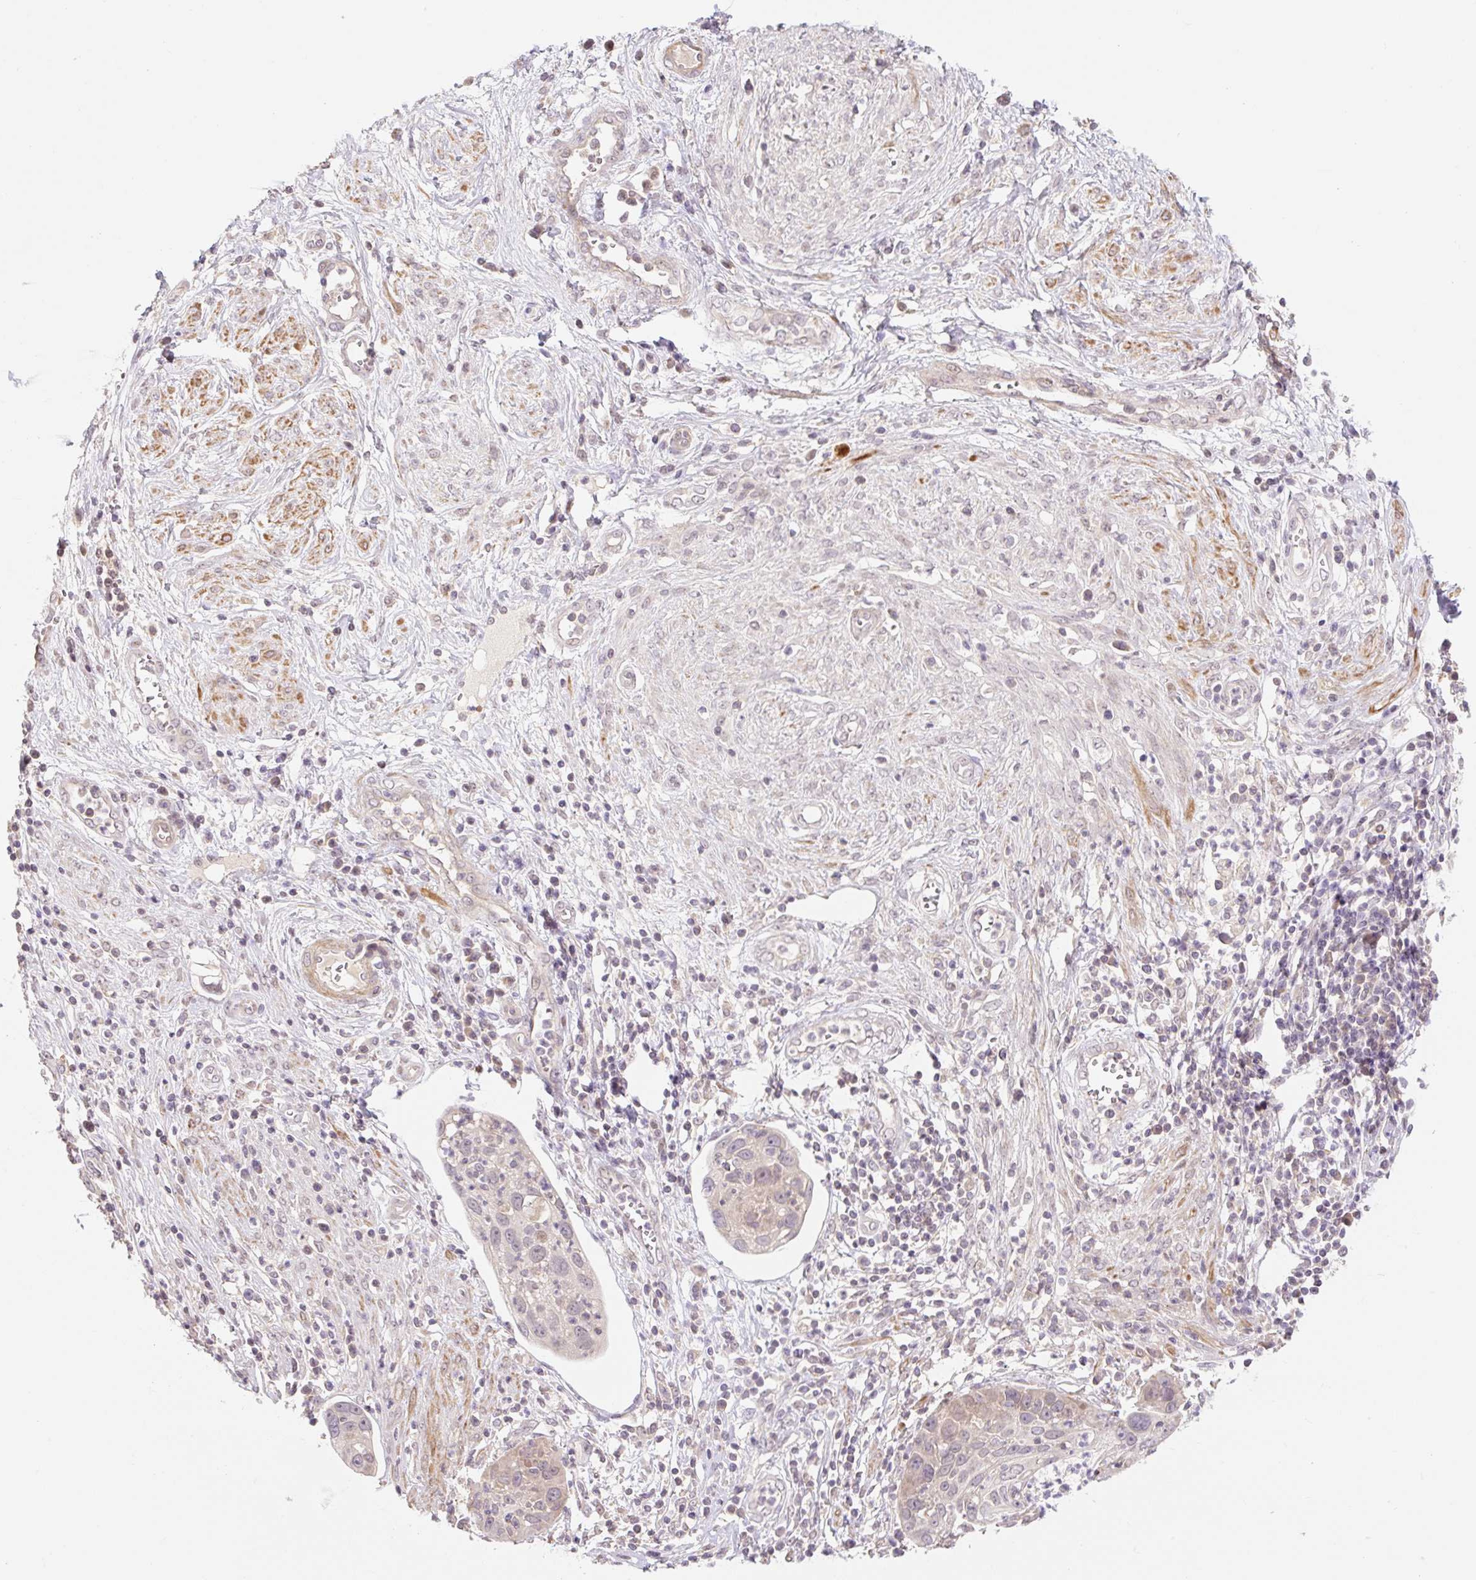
{"staining": {"intensity": "negative", "quantity": "none", "location": "none"}, "tissue": "cervical cancer", "cell_type": "Tumor cells", "image_type": "cancer", "snomed": [{"axis": "morphology", "description": "Squamous cell carcinoma, NOS"}, {"axis": "topography", "description": "Cervix"}], "caption": "An immunohistochemistry micrograph of squamous cell carcinoma (cervical) is shown. There is no staining in tumor cells of squamous cell carcinoma (cervical).", "gene": "EMC10", "patient": {"sex": "female", "age": 36}}